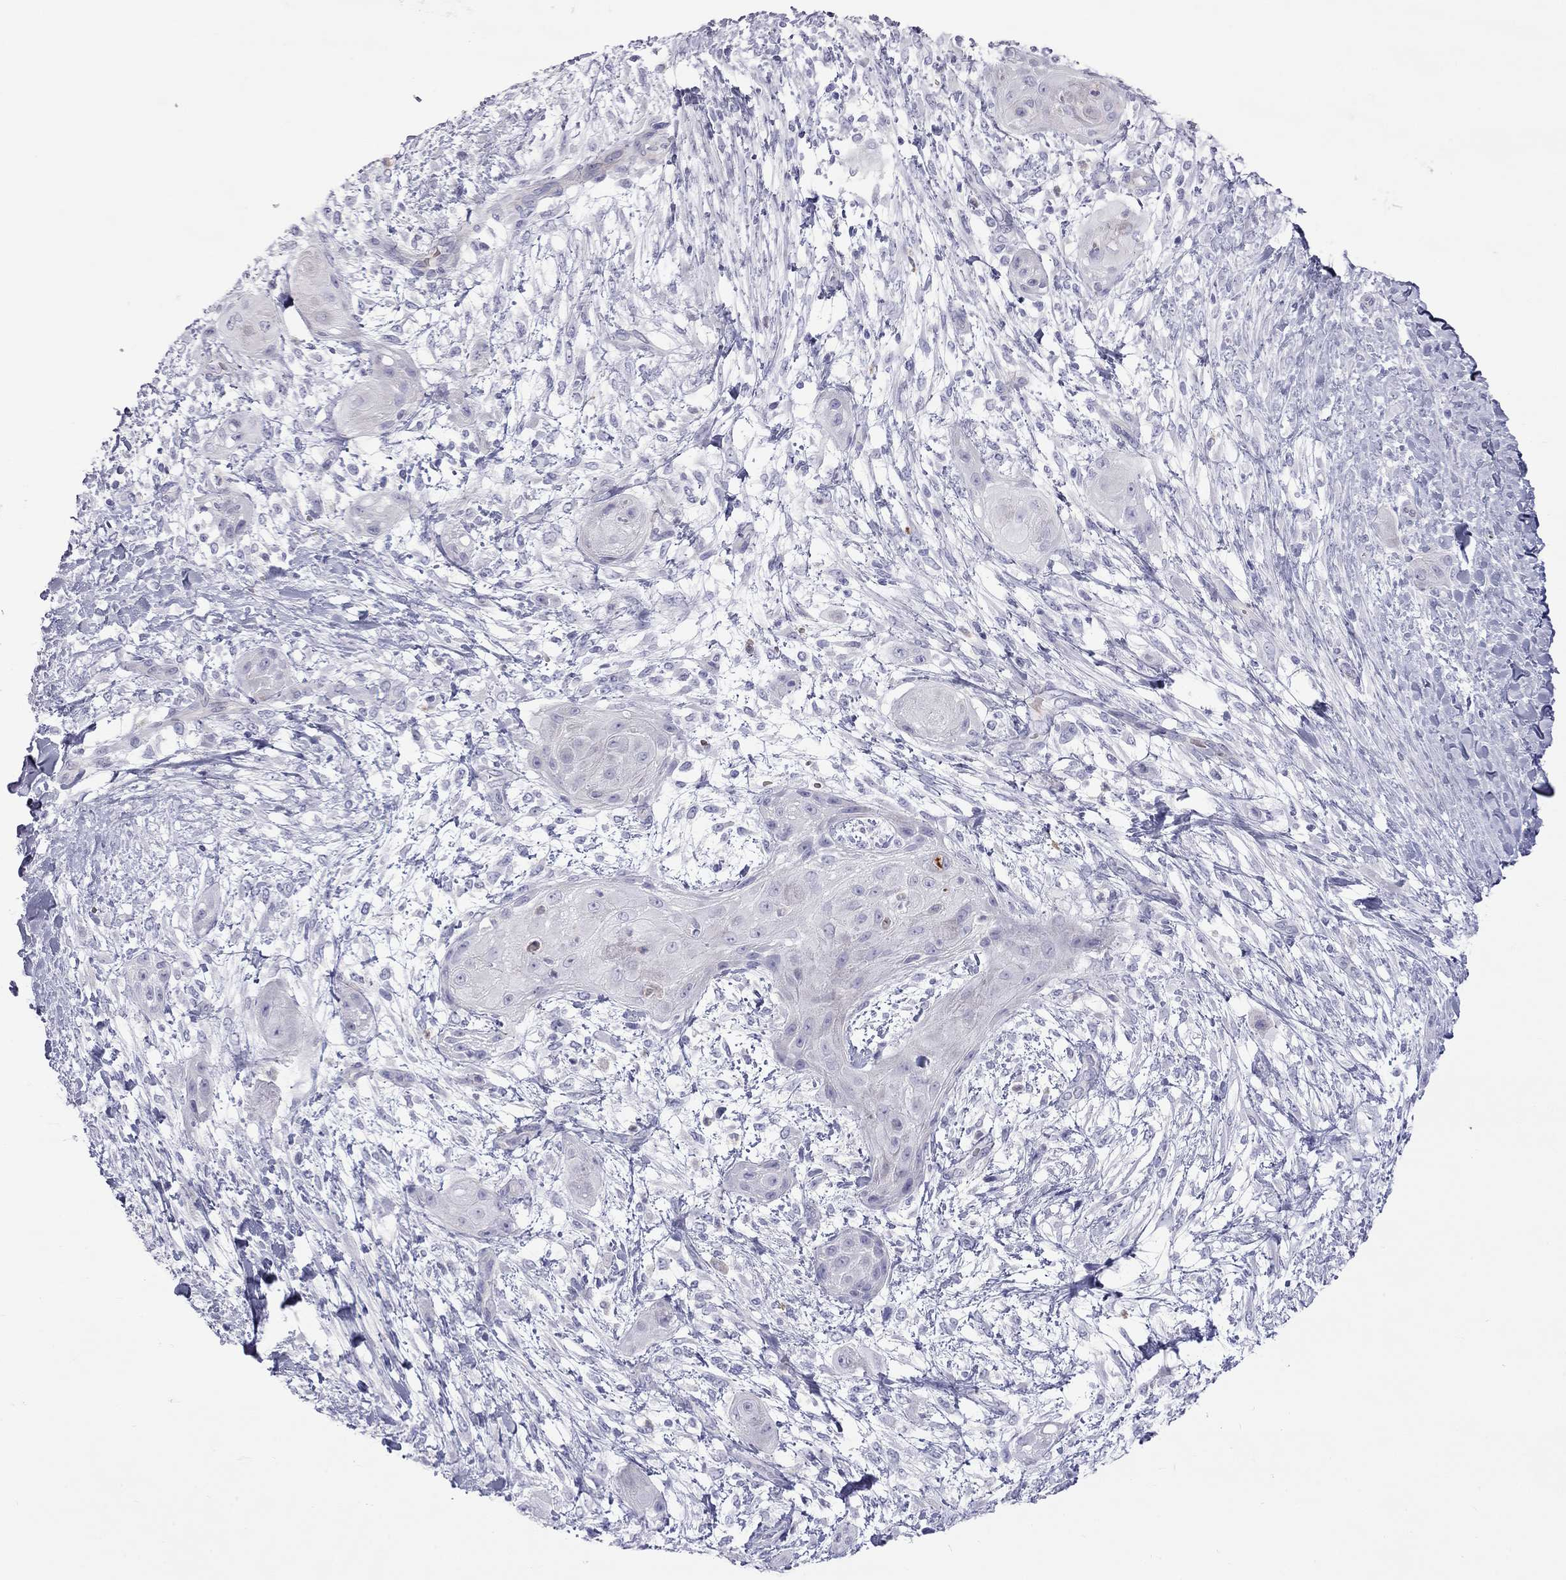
{"staining": {"intensity": "negative", "quantity": "none", "location": "none"}, "tissue": "skin cancer", "cell_type": "Tumor cells", "image_type": "cancer", "snomed": [{"axis": "morphology", "description": "Squamous cell carcinoma, NOS"}, {"axis": "topography", "description": "Skin"}], "caption": "The immunohistochemistry image has no significant positivity in tumor cells of skin cancer (squamous cell carcinoma) tissue. (Brightfield microscopy of DAB IHC at high magnification).", "gene": "TDRD6", "patient": {"sex": "male", "age": 62}}